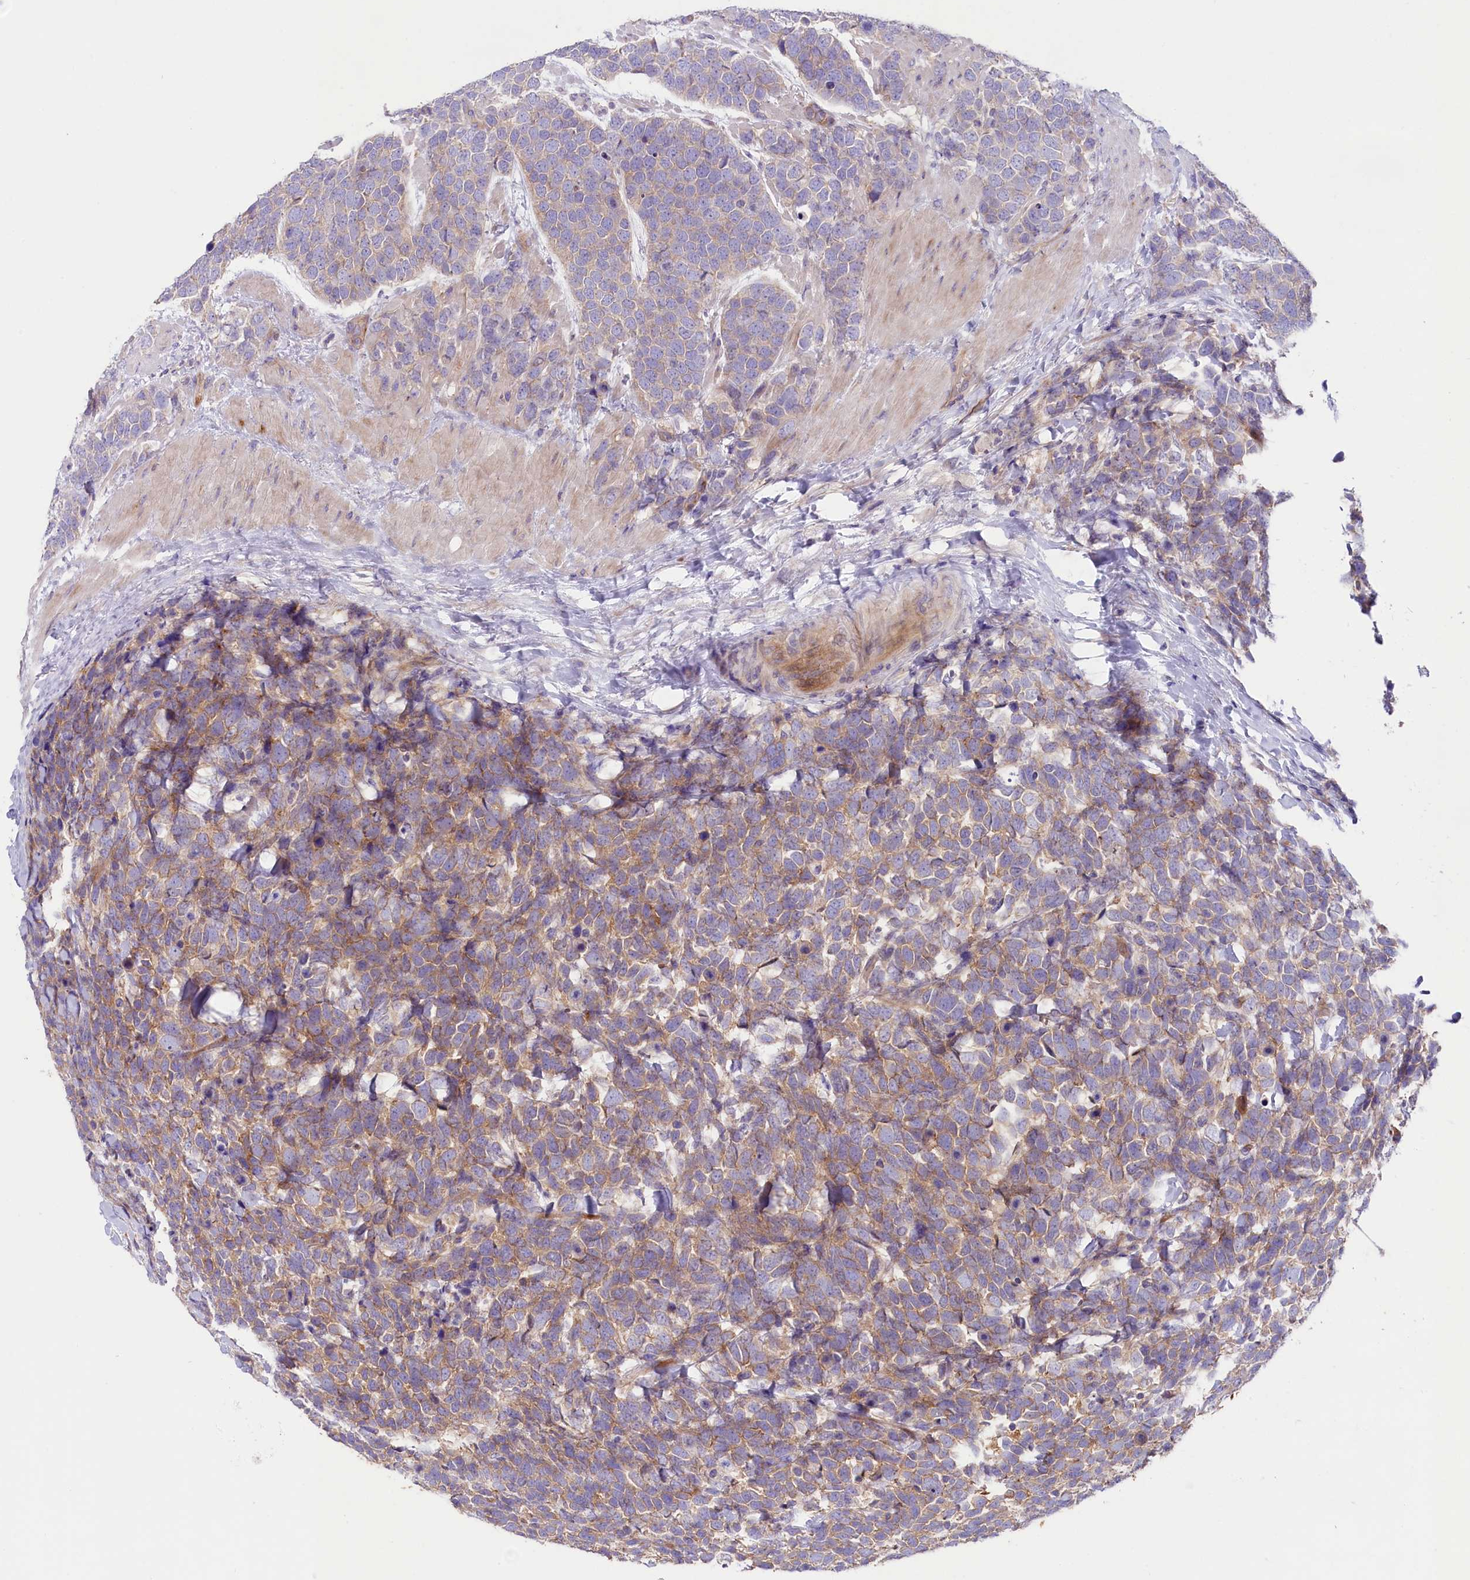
{"staining": {"intensity": "moderate", "quantity": ">75%", "location": "cytoplasmic/membranous"}, "tissue": "urothelial cancer", "cell_type": "Tumor cells", "image_type": "cancer", "snomed": [{"axis": "morphology", "description": "Urothelial carcinoma, High grade"}, {"axis": "topography", "description": "Urinary bladder"}], "caption": "The immunohistochemical stain highlights moderate cytoplasmic/membranous positivity in tumor cells of urothelial cancer tissue. (Stains: DAB in brown, nuclei in blue, Microscopy: brightfield microscopy at high magnification).", "gene": "CD99L2", "patient": {"sex": "female", "age": 82}}